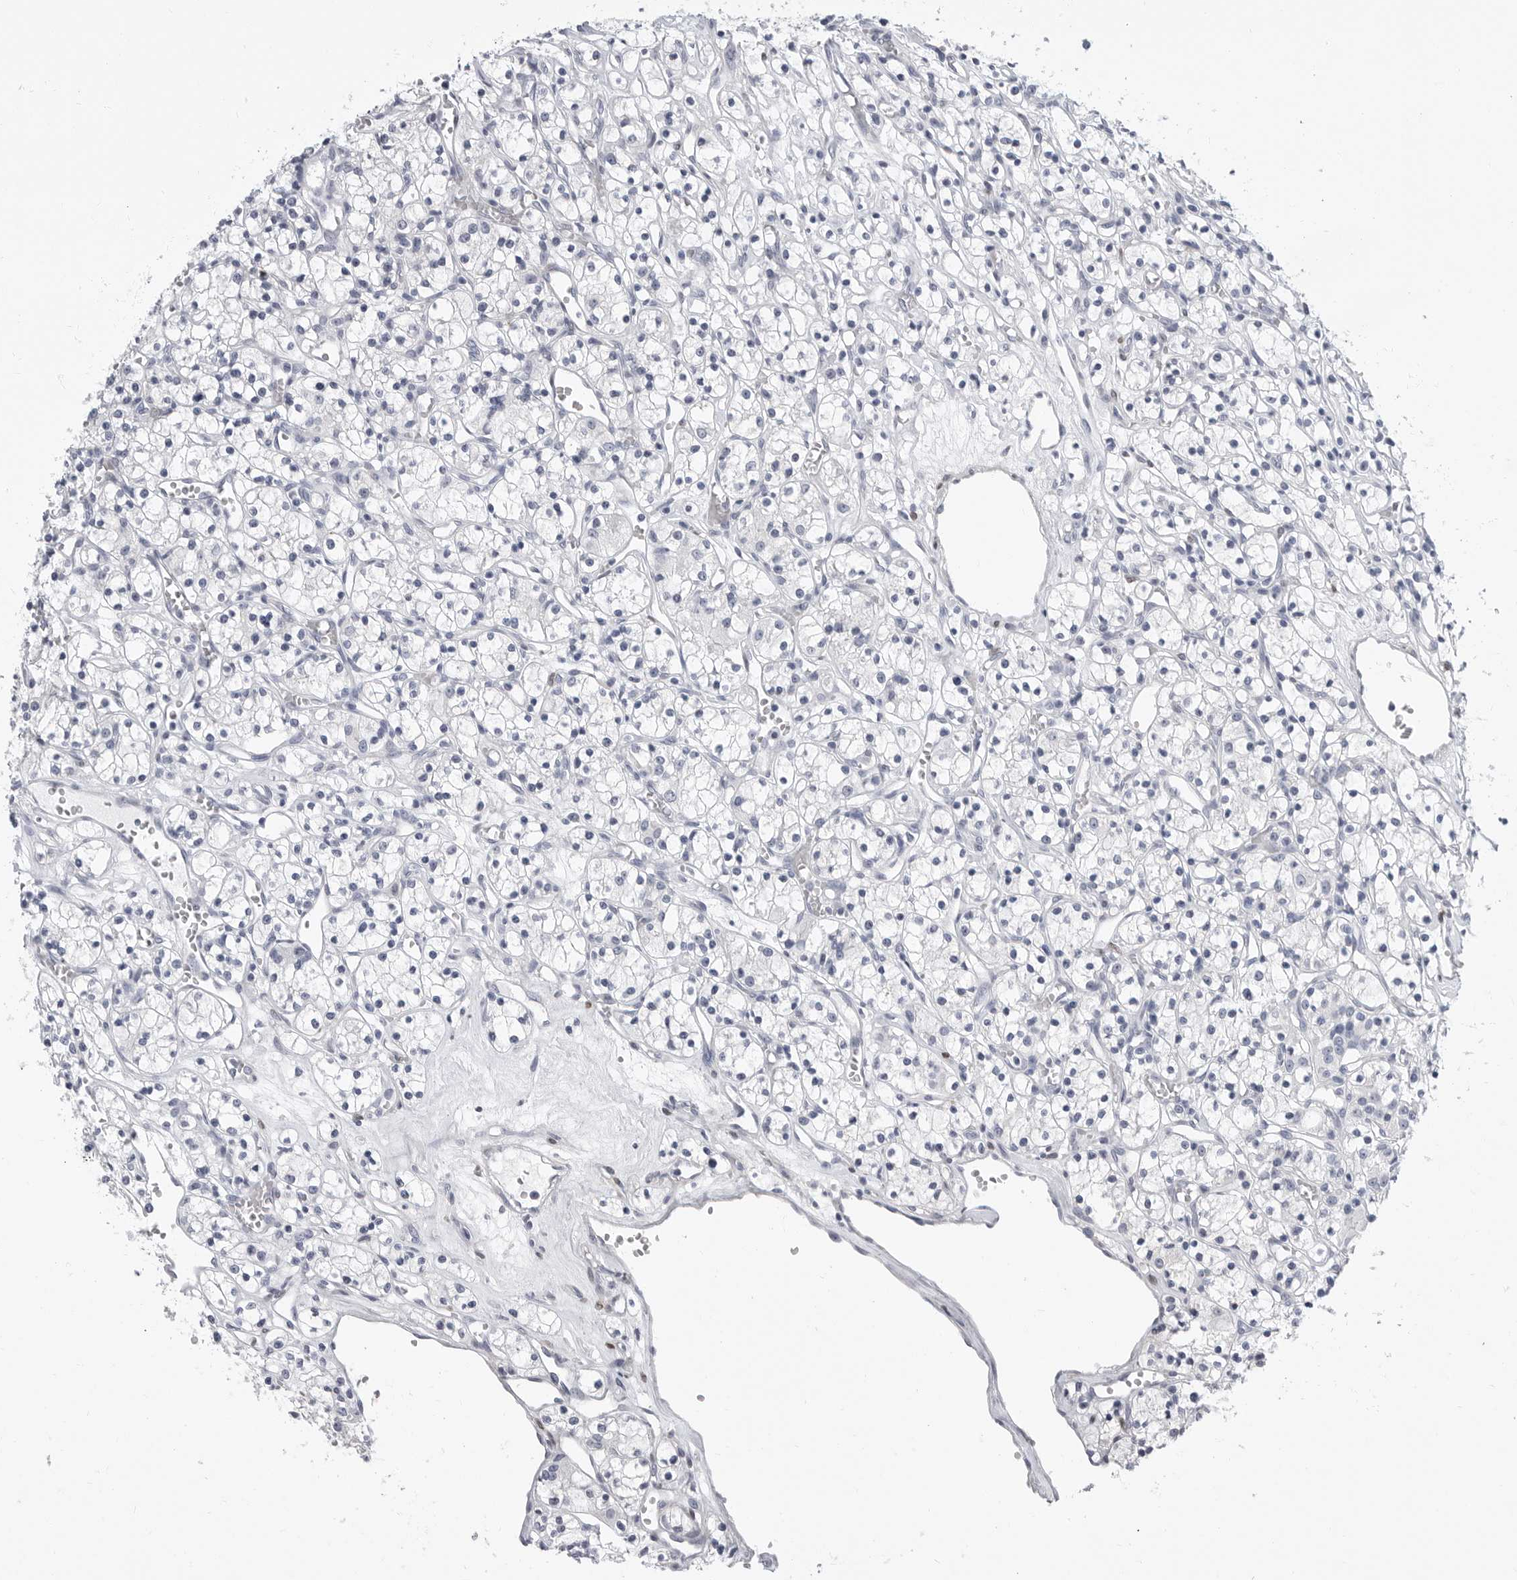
{"staining": {"intensity": "negative", "quantity": "none", "location": "none"}, "tissue": "renal cancer", "cell_type": "Tumor cells", "image_type": "cancer", "snomed": [{"axis": "morphology", "description": "Adenocarcinoma, NOS"}, {"axis": "topography", "description": "Kidney"}], "caption": "A micrograph of human renal adenocarcinoma is negative for staining in tumor cells. The staining is performed using DAB brown chromogen with nuclei counter-stained in using hematoxylin.", "gene": "PLN", "patient": {"sex": "female", "age": 59}}